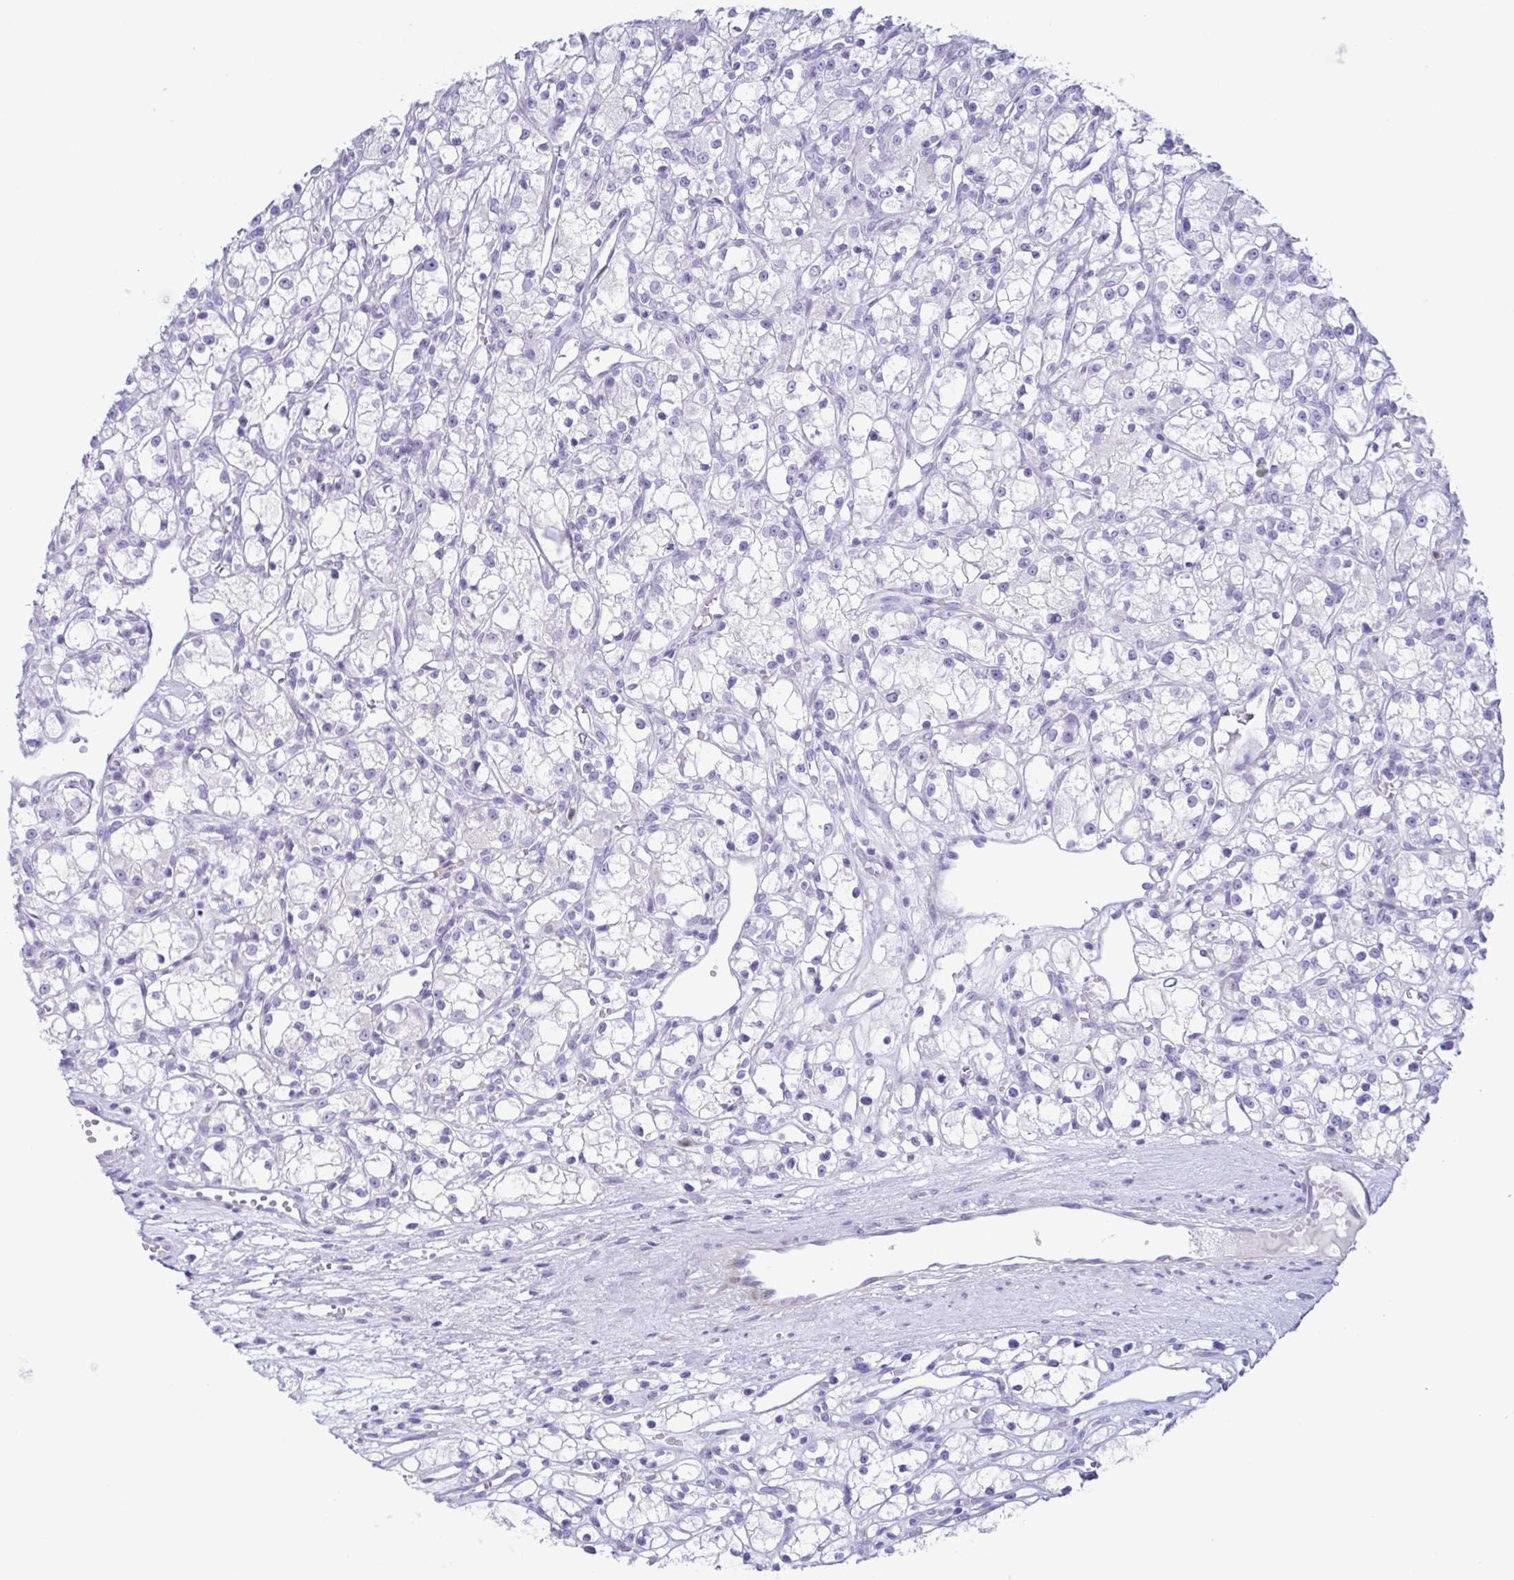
{"staining": {"intensity": "negative", "quantity": "none", "location": "none"}, "tissue": "renal cancer", "cell_type": "Tumor cells", "image_type": "cancer", "snomed": [{"axis": "morphology", "description": "Adenocarcinoma, NOS"}, {"axis": "topography", "description": "Kidney"}], "caption": "Renal cancer stained for a protein using immunohistochemistry (IHC) demonstrates no expression tumor cells.", "gene": "AZU1", "patient": {"sex": "female", "age": 59}}